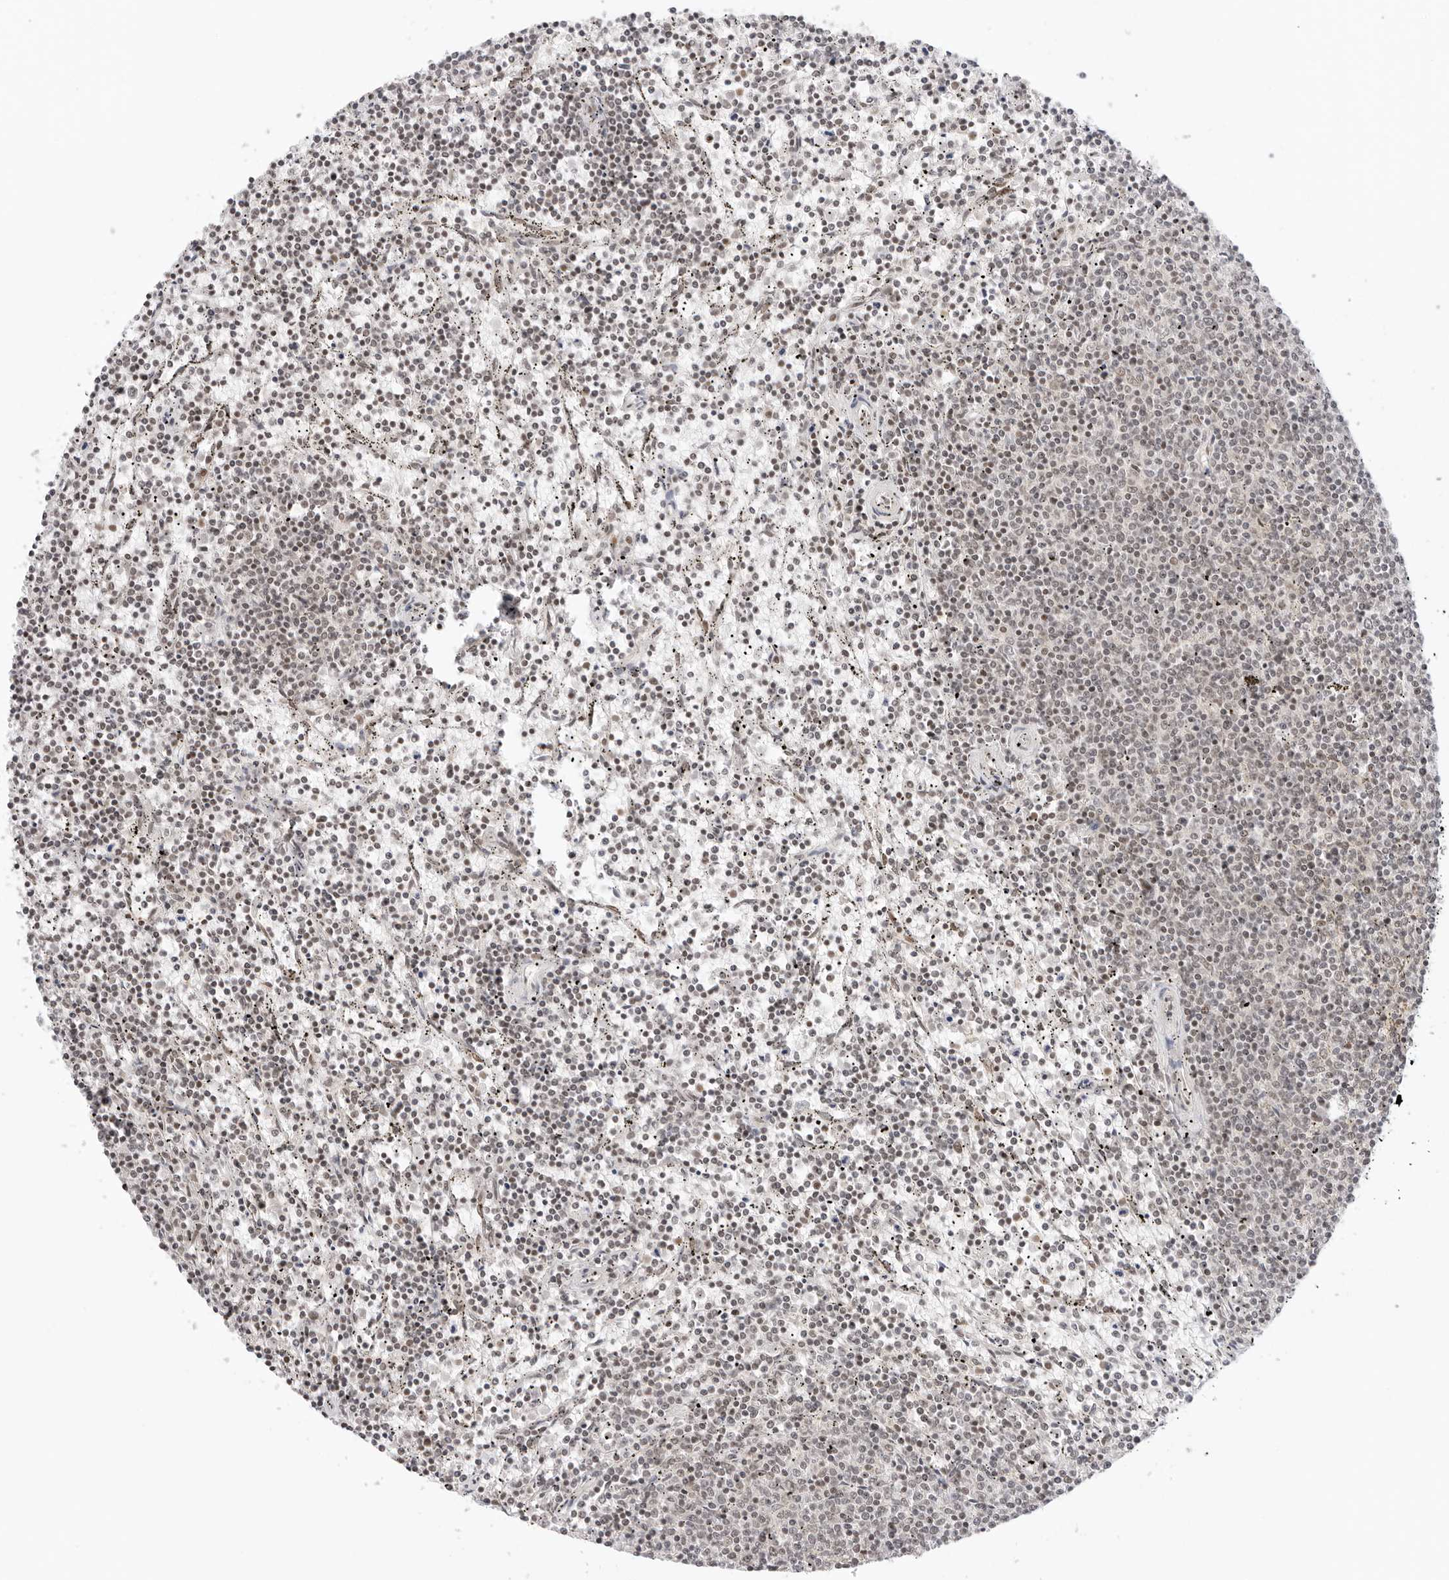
{"staining": {"intensity": "weak", "quantity": "25%-75%", "location": "nuclear"}, "tissue": "lymphoma", "cell_type": "Tumor cells", "image_type": "cancer", "snomed": [{"axis": "morphology", "description": "Malignant lymphoma, non-Hodgkin's type, Low grade"}, {"axis": "topography", "description": "Spleen"}], "caption": "Human lymphoma stained with a protein marker displays weak staining in tumor cells.", "gene": "TCIM", "patient": {"sex": "female", "age": 50}}